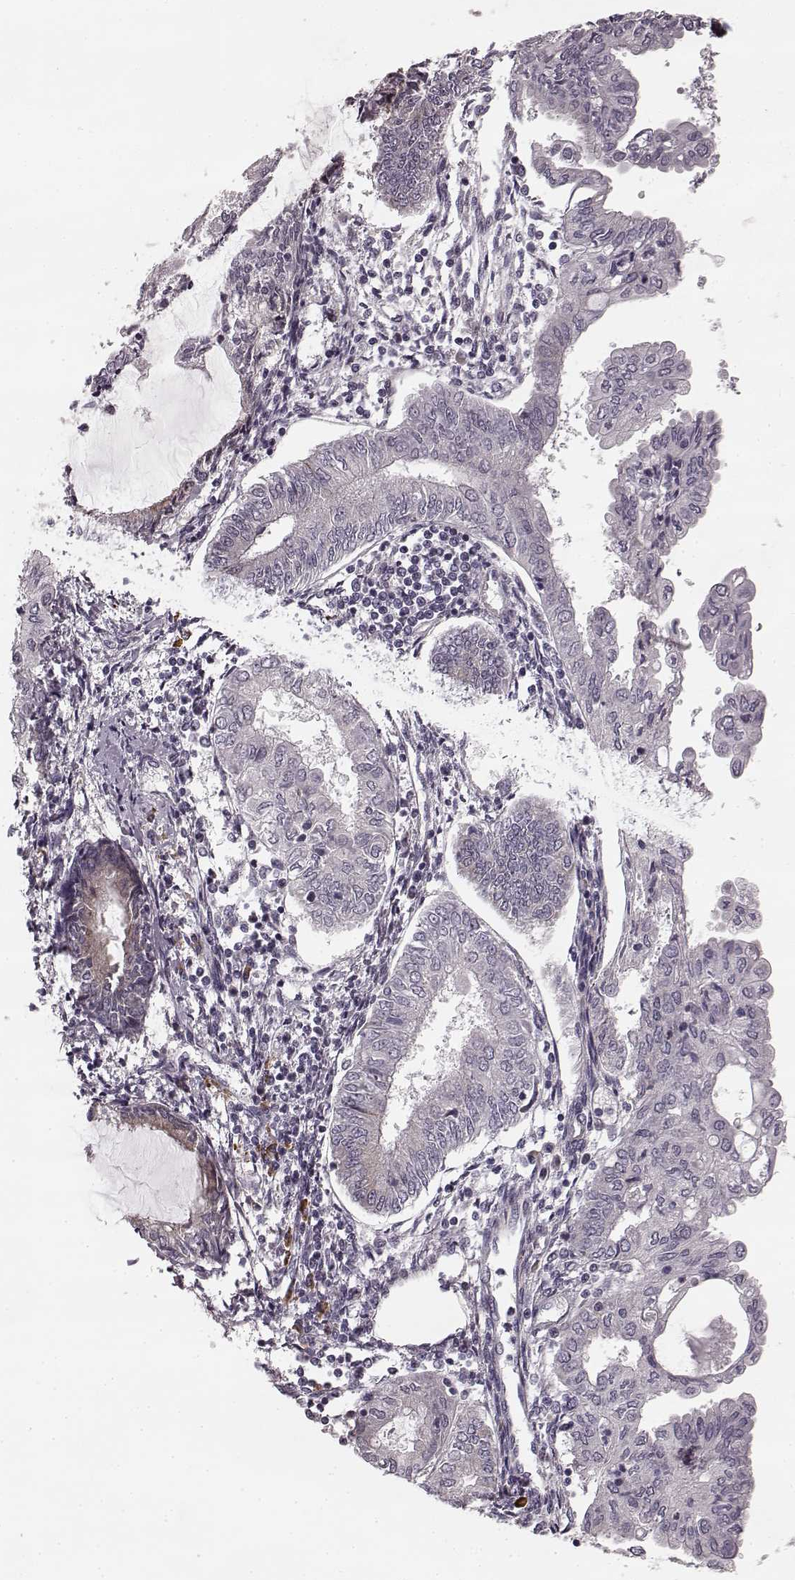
{"staining": {"intensity": "negative", "quantity": "none", "location": "none"}, "tissue": "endometrial cancer", "cell_type": "Tumor cells", "image_type": "cancer", "snomed": [{"axis": "morphology", "description": "Adenocarcinoma, NOS"}, {"axis": "topography", "description": "Endometrium"}], "caption": "Protein analysis of endometrial cancer (adenocarcinoma) demonstrates no significant staining in tumor cells. (DAB (3,3'-diaminobenzidine) immunohistochemistry (IHC) visualized using brightfield microscopy, high magnification).", "gene": "FAM234B", "patient": {"sex": "female", "age": 68}}